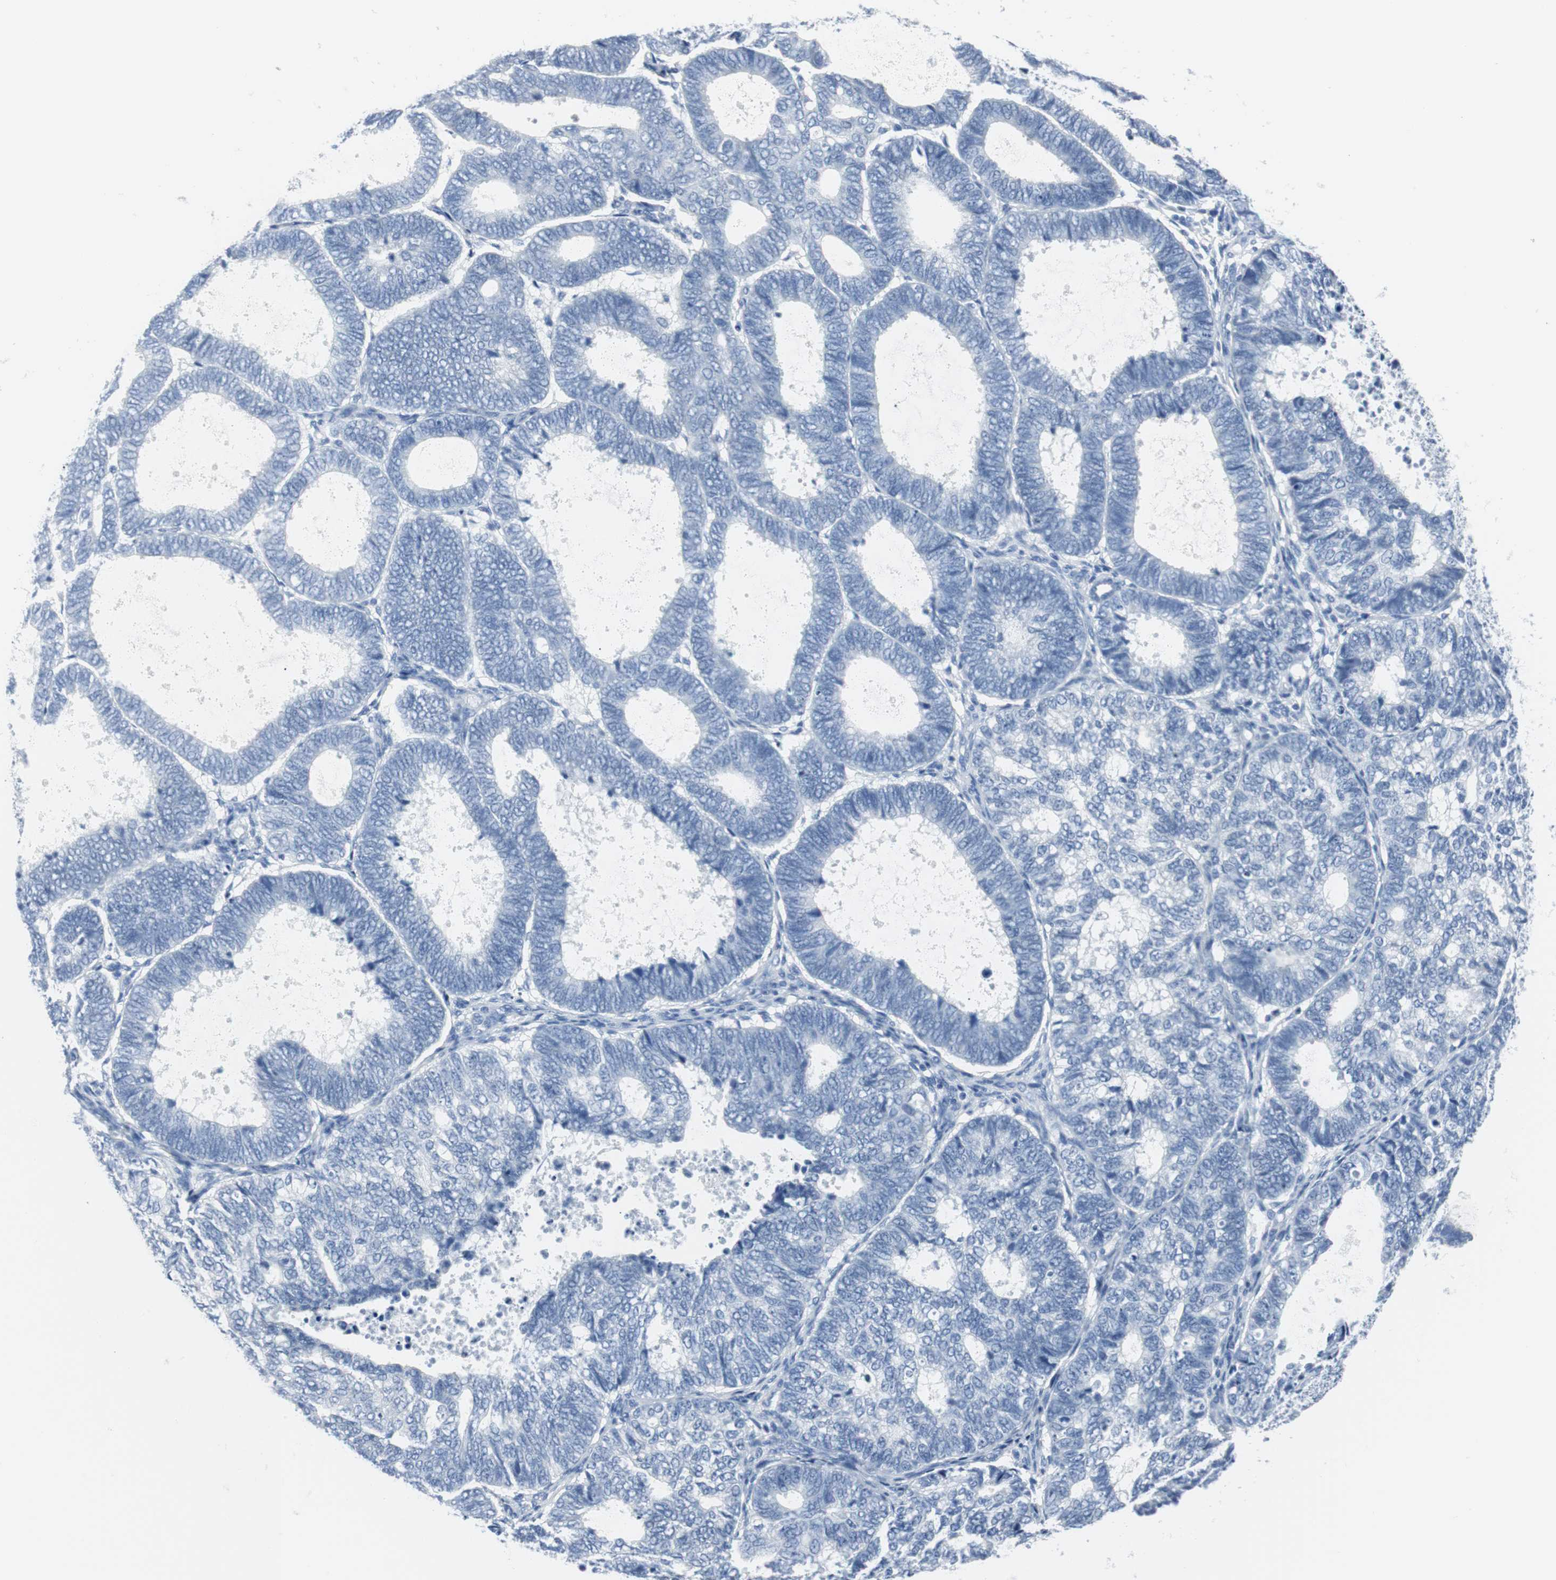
{"staining": {"intensity": "negative", "quantity": "none", "location": "none"}, "tissue": "endometrial cancer", "cell_type": "Tumor cells", "image_type": "cancer", "snomed": [{"axis": "morphology", "description": "Adenocarcinoma, NOS"}, {"axis": "topography", "description": "Uterus"}], "caption": "An immunohistochemistry histopathology image of endometrial adenocarcinoma is shown. There is no staining in tumor cells of endometrial adenocarcinoma. (Brightfield microscopy of DAB immunohistochemistry at high magnification).", "gene": "GAP43", "patient": {"sex": "female", "age": 60}}